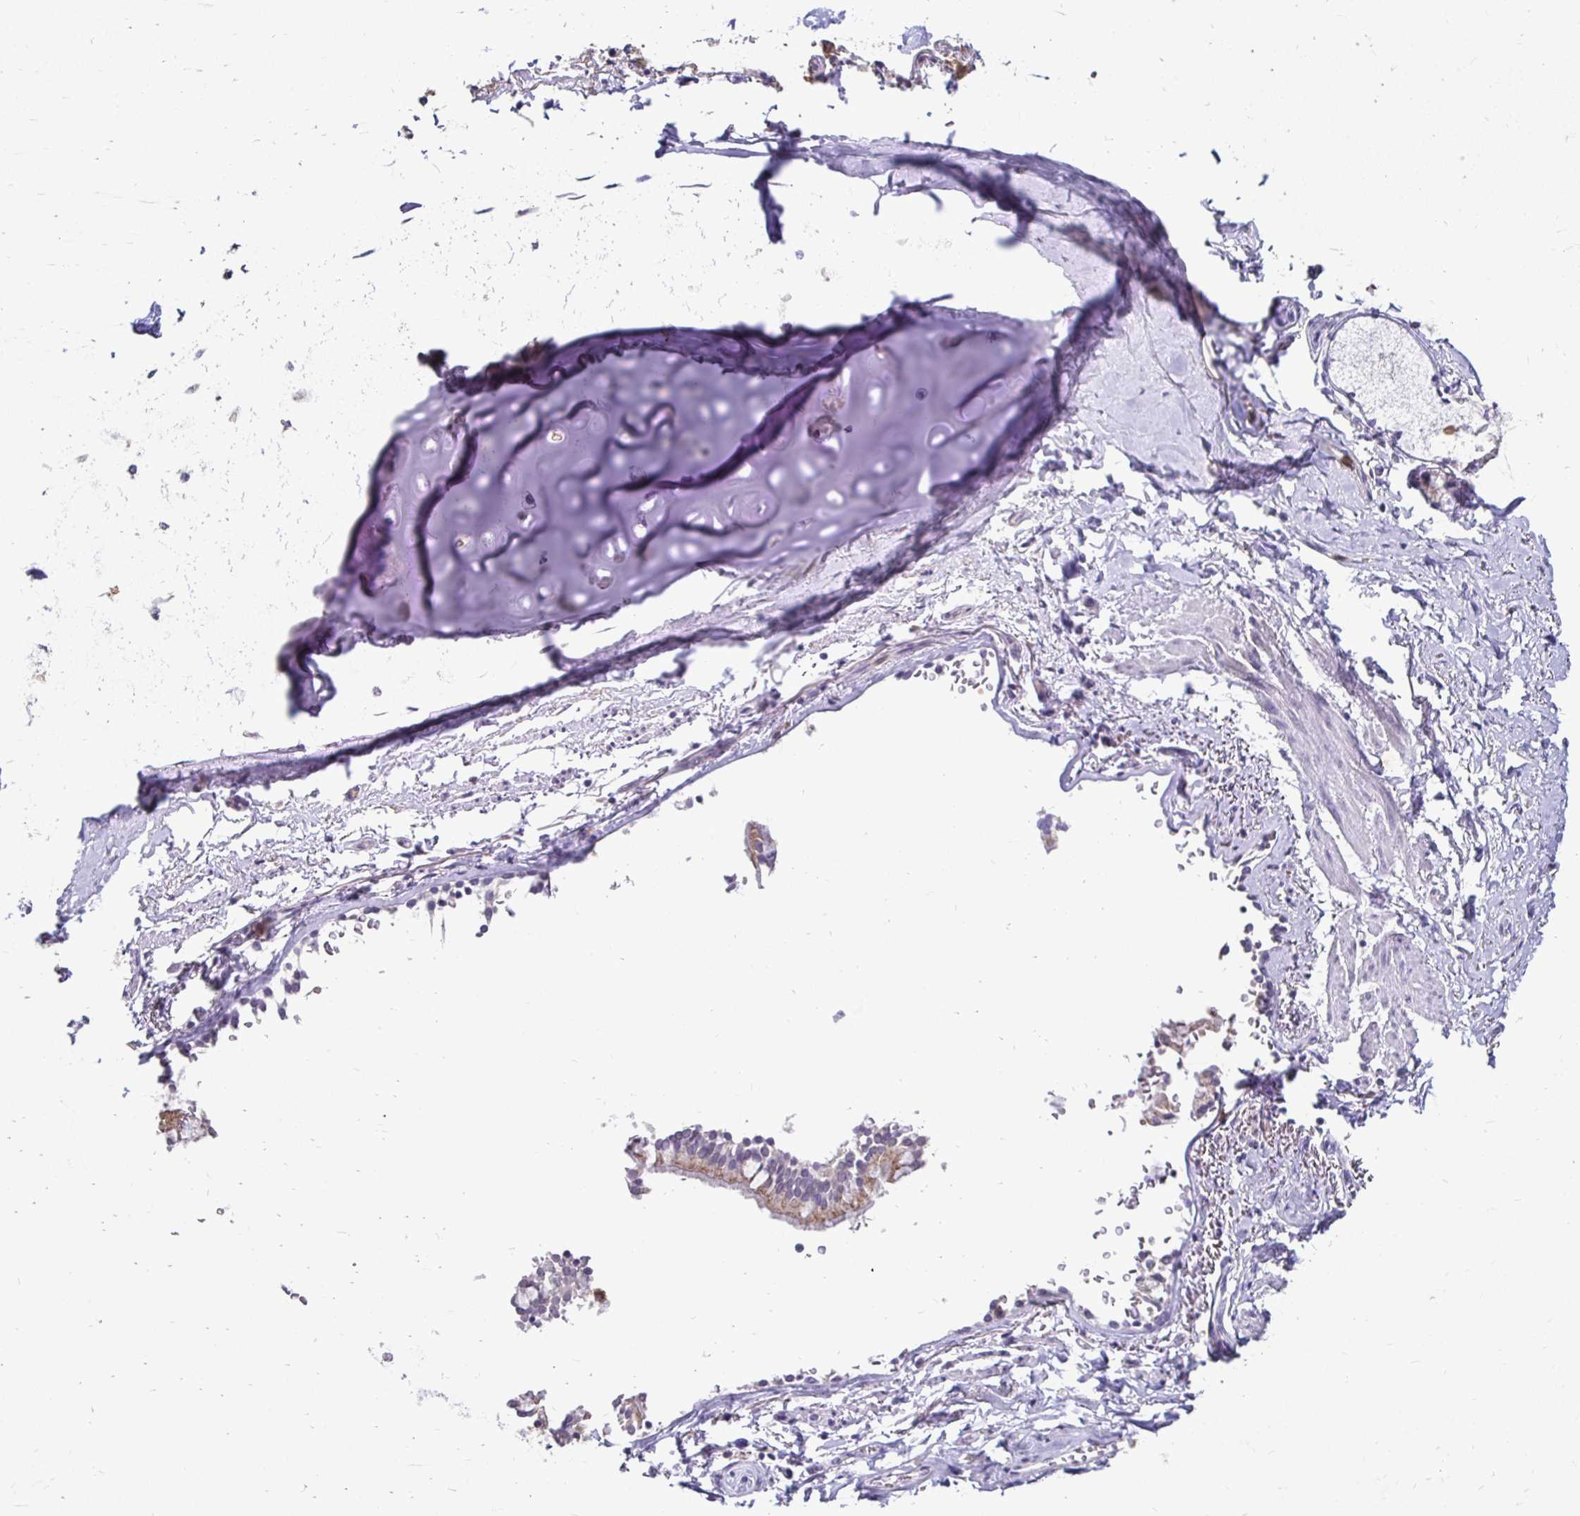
{"staining": {"intensity": "weak", "quantity": "<25%", "location": "cytoplasmic/membranous"}, "tissue": "soft tissue", "cell_type": "Chondrocytes", "image_type": "normal", "snomed": [{"axis": "morphology", "description": "Normal tissue, NOS"}, {"axis": "topography", "description": "Cartilage tissue"}, {"axis": "topography", "description": "Bronchus"}, {"axis": "topography", "description": "Peripheral nerve tissue"}], "caption": "Immunohistochemical staining of normal soft tissue exhibits no significant positivity in chondrocytes.", "gene": "GK2", "patient": {"sex": "male", "age": 67}}